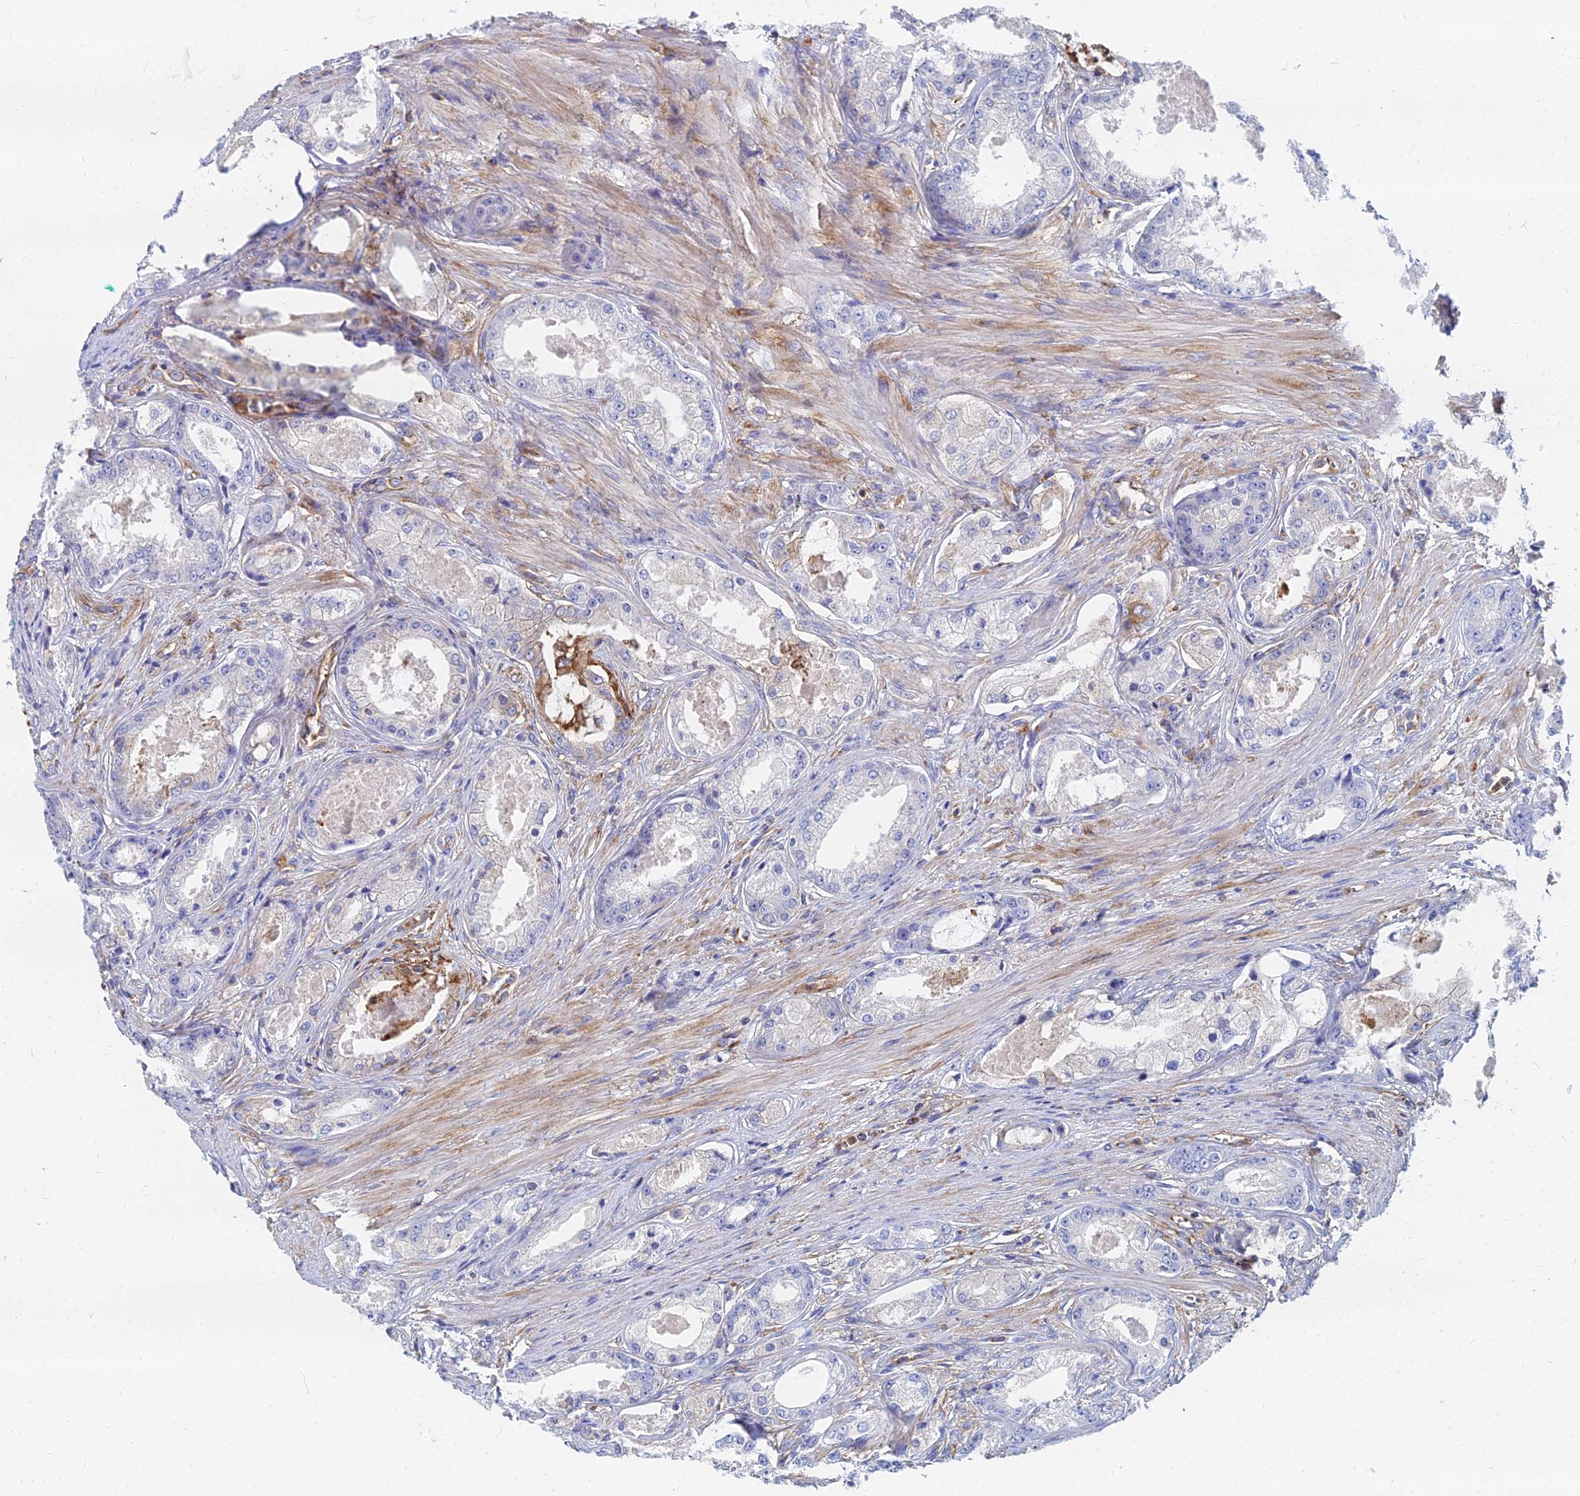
{"staining": {"intensity": "negative", "quantity": "none", "location": "none"}, "tissue": "prostate cancer", "cell_type": "Tumor cells", "image_type": "cancer", "snomed": [{"axis": "morphology", "description": "Adenocarcinoma, Low grade"}, {"axis": "topography", "description": "Prostate"}], "caption": "This is an immunohistochemistry histopathology image of prostate cancer (low-grade adenocarcinoma). There is no staining in tumor cells.", "gene": "GPR42", "patient": {"sex": "male", "age": 68}}